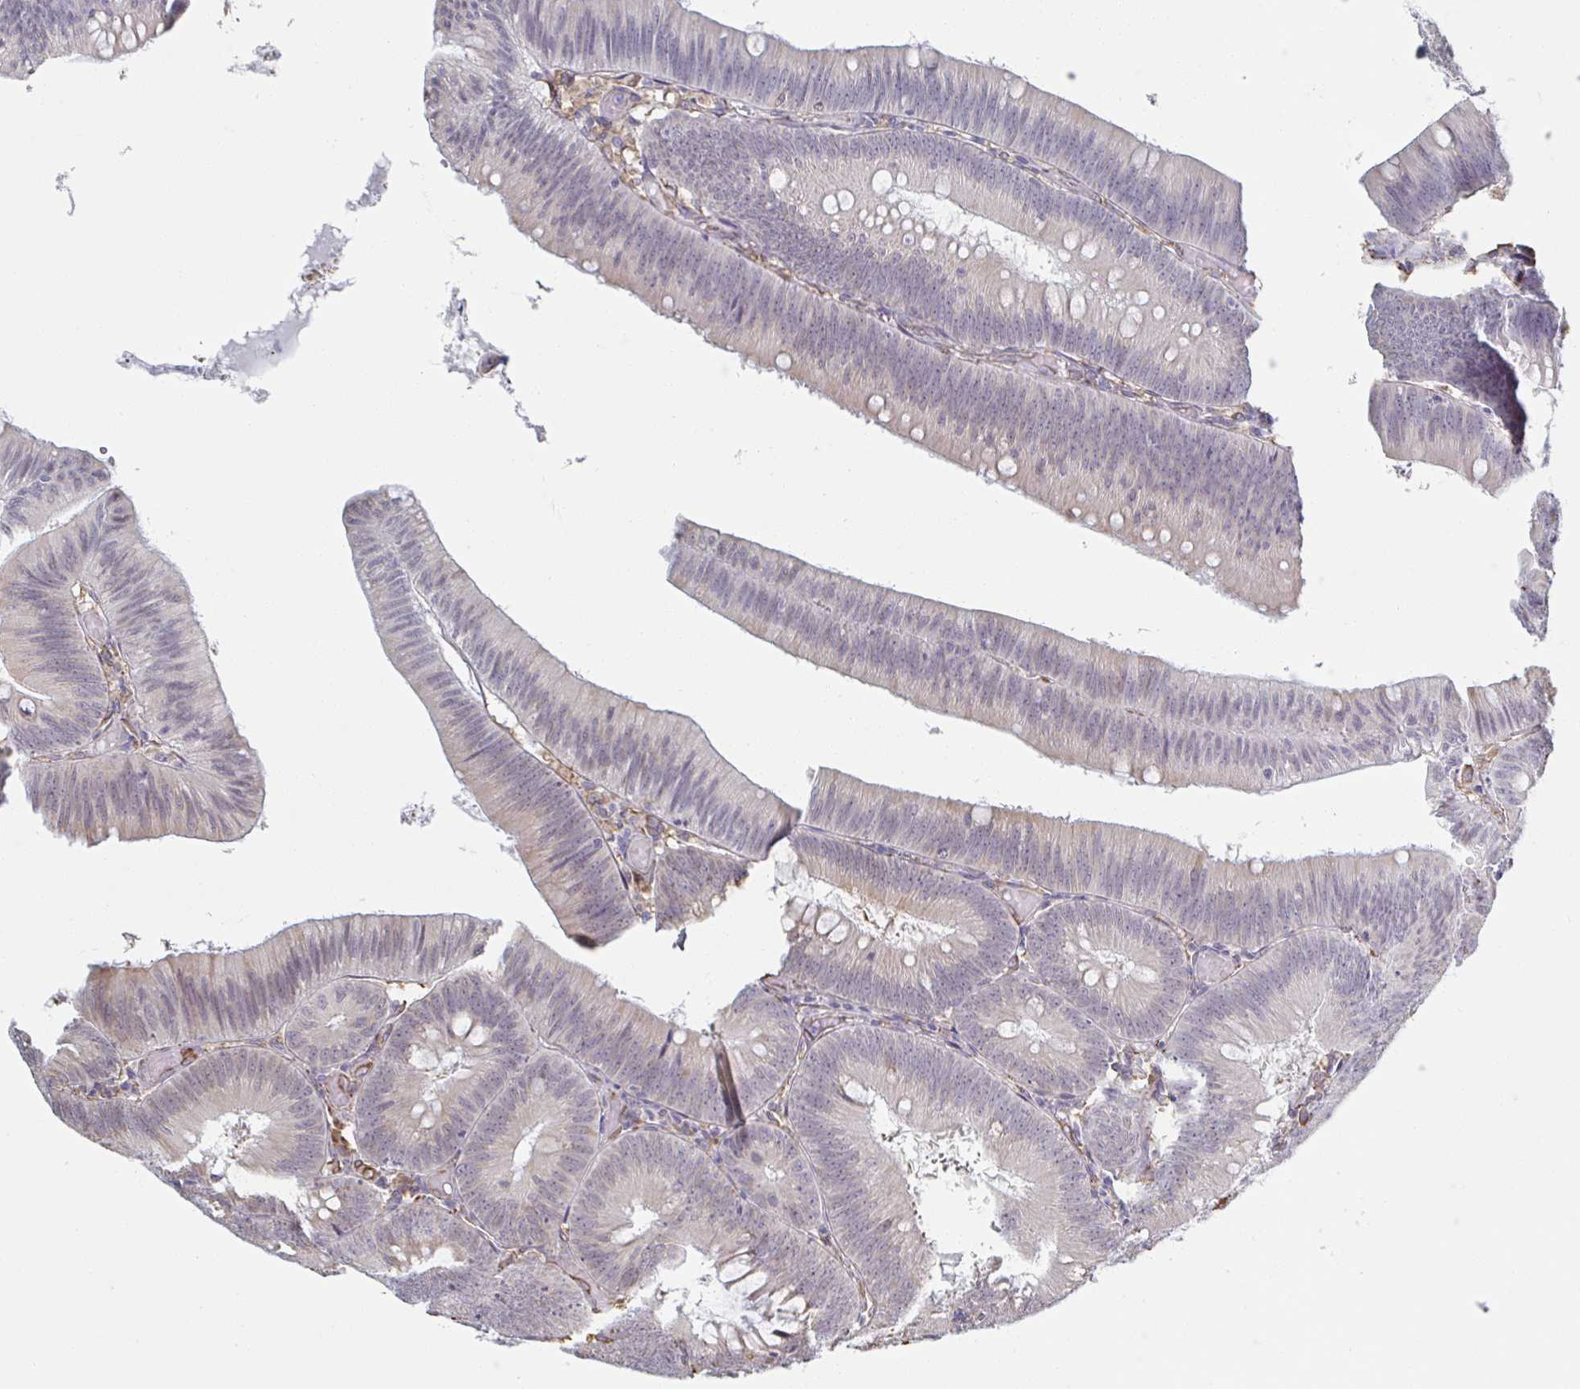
{"staining": {"intensity": "weak", "quantity": "<25%", "location": "cytoplasmic/membranous"}, "tissue": "colorectal cancer", "cell_type": "Tumor cells", "image_type": "cancer", "snomed": [{"axis": "morphology", "description": "Adenocarcinoma, NOS"}, {"axis": "topography", "description": "Colon"}], "caption": "Colorectal adenocarcinoma stained for a protein using immunohistochemistry displays no positivity tumor cells.", "gene": "RAB5IF", "patient": {"sex": "male", "age": 84}}